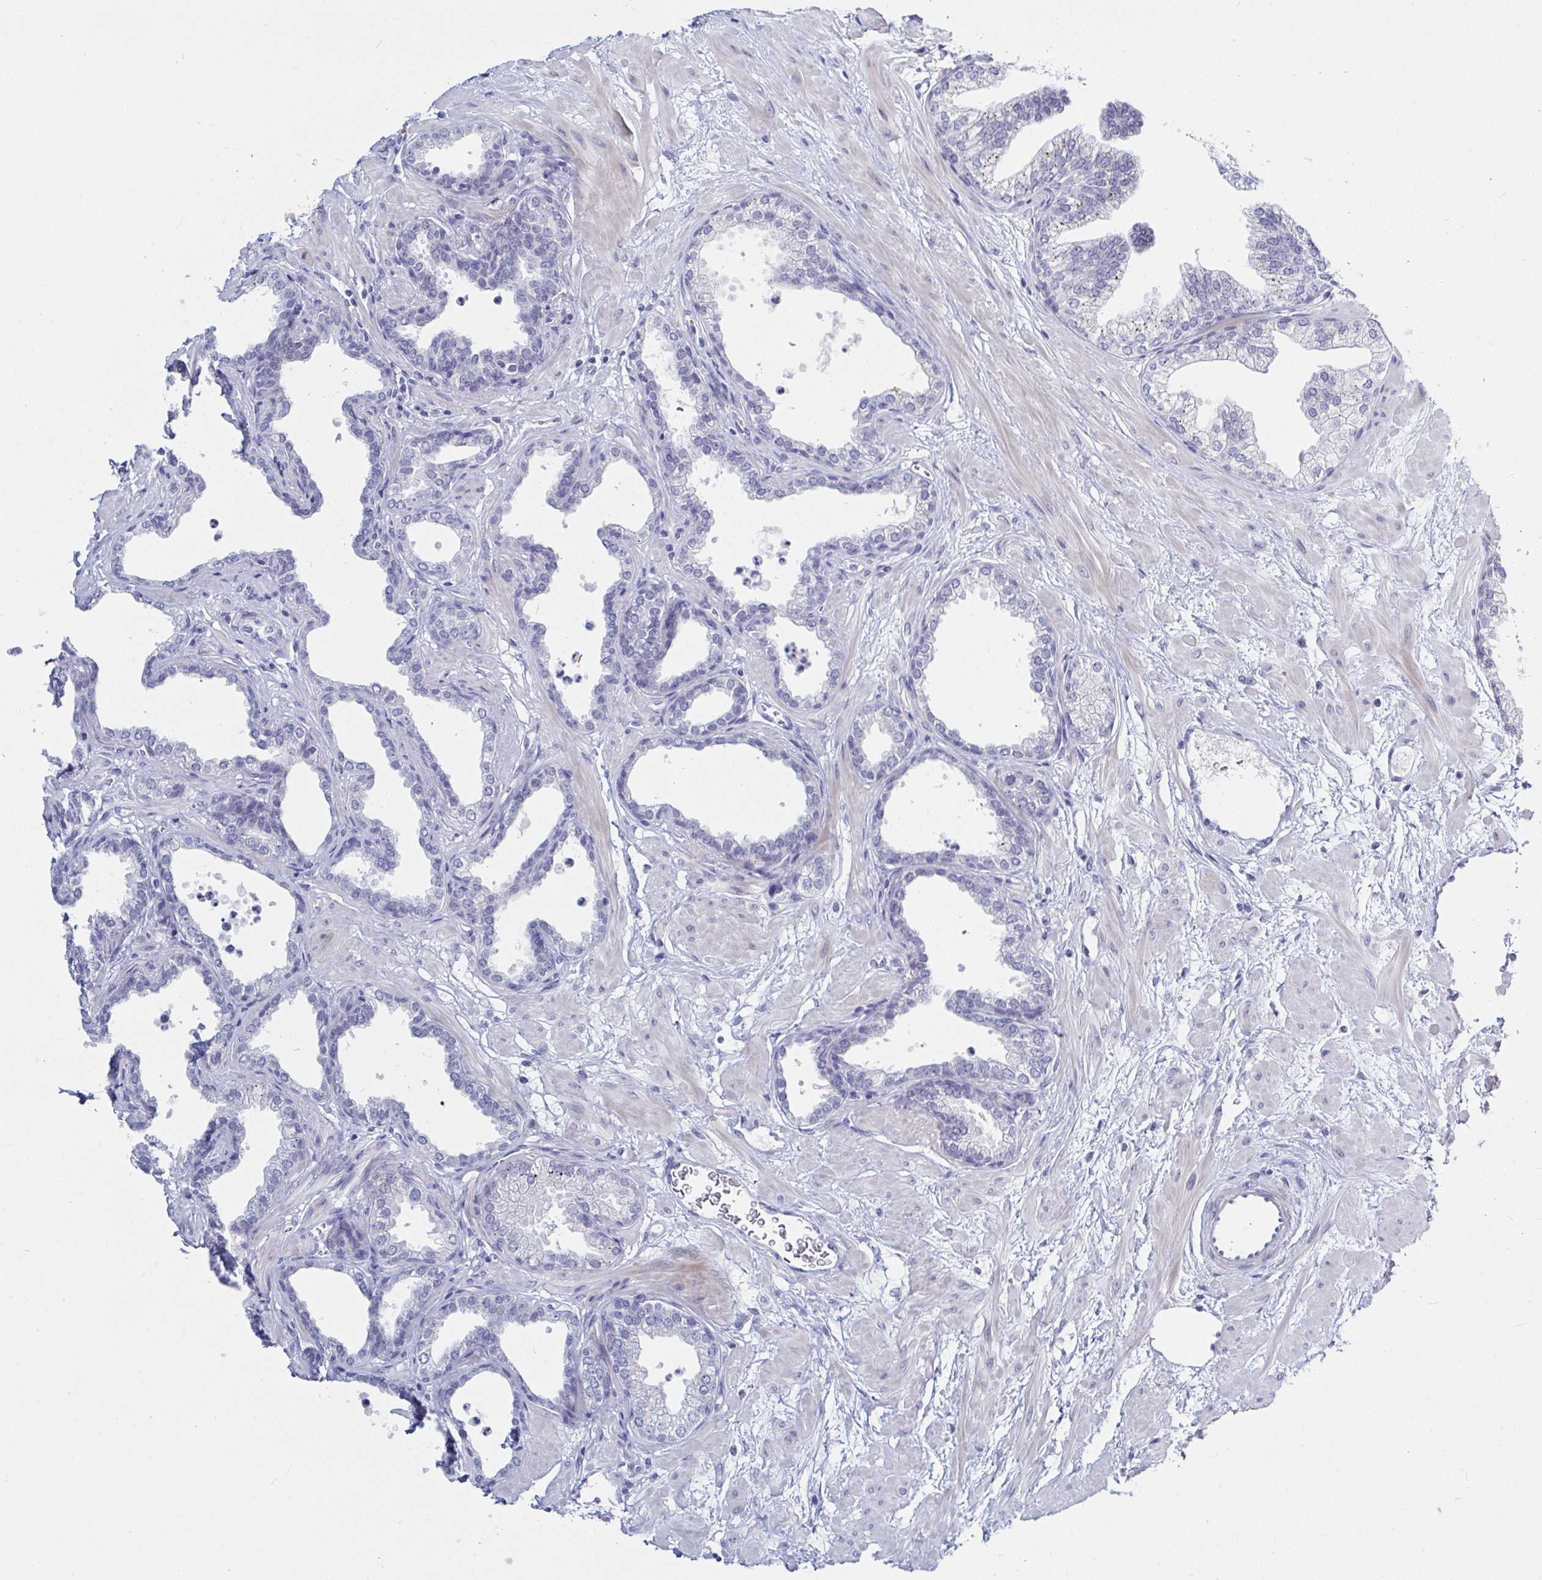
{"staining": {"intensity": "negative", "quantity": "none", "location": "none"}, "tissue": "prostate", "cell_type": "Glandular cells", "image_type": "normal", "snomed": [{"axis": "morphology", "description": "Normal tissue, NOS"}, {"axis": "topography", "description": "Prostate"}], "caption": "The immunohistochemistry (IHC) photomicrograph has no significant staining in glandular cells of prostate. Brightfield microscopy of immunohistochemistry (IHC) stained with DAB (brown) and hematoxylin (blue), captured at high magnification.", "gene": "OR10K1", "patient": {"sex": "male", "age": 37}}